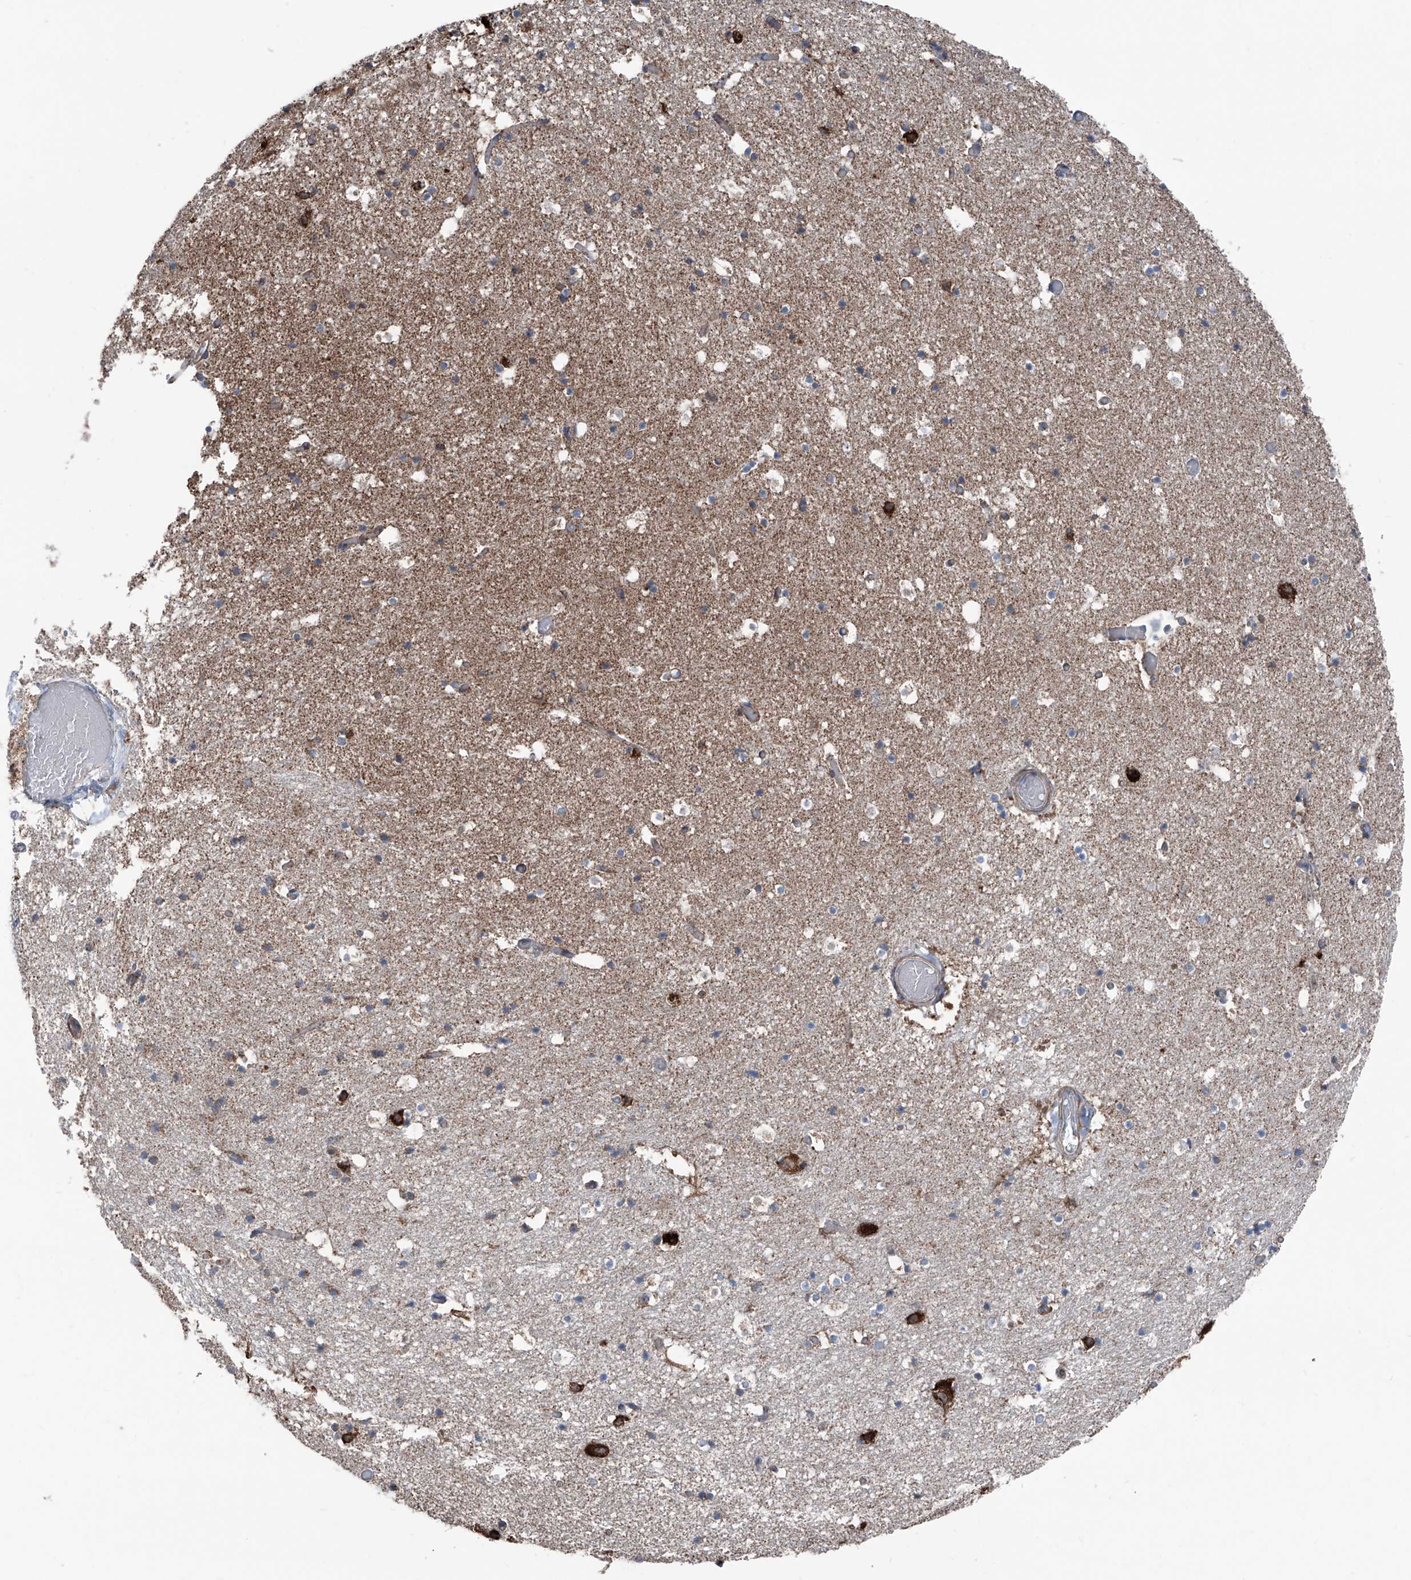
{"staining": {"intensity": "strong", "quantity": "<25%", "location": "cytoplasmic/membranous"}, "tissue": "hippocampus", "cell_type": "Glial cells", "image_type": "normal", "snomed": [{"axis": "morphology", "description": "Normal tissue, NOS"}, {"axis": "topography", "description": "Hippocampus"}], "caption": "High-power microscopy captured an immunohistochemistry image of unremarkable hippocampus, revealing strong cytoplasmic/membranous staining in about <25% of glial cells.", "gene": "GPAT3", "patient": {"sex": "female", "age": 52}}